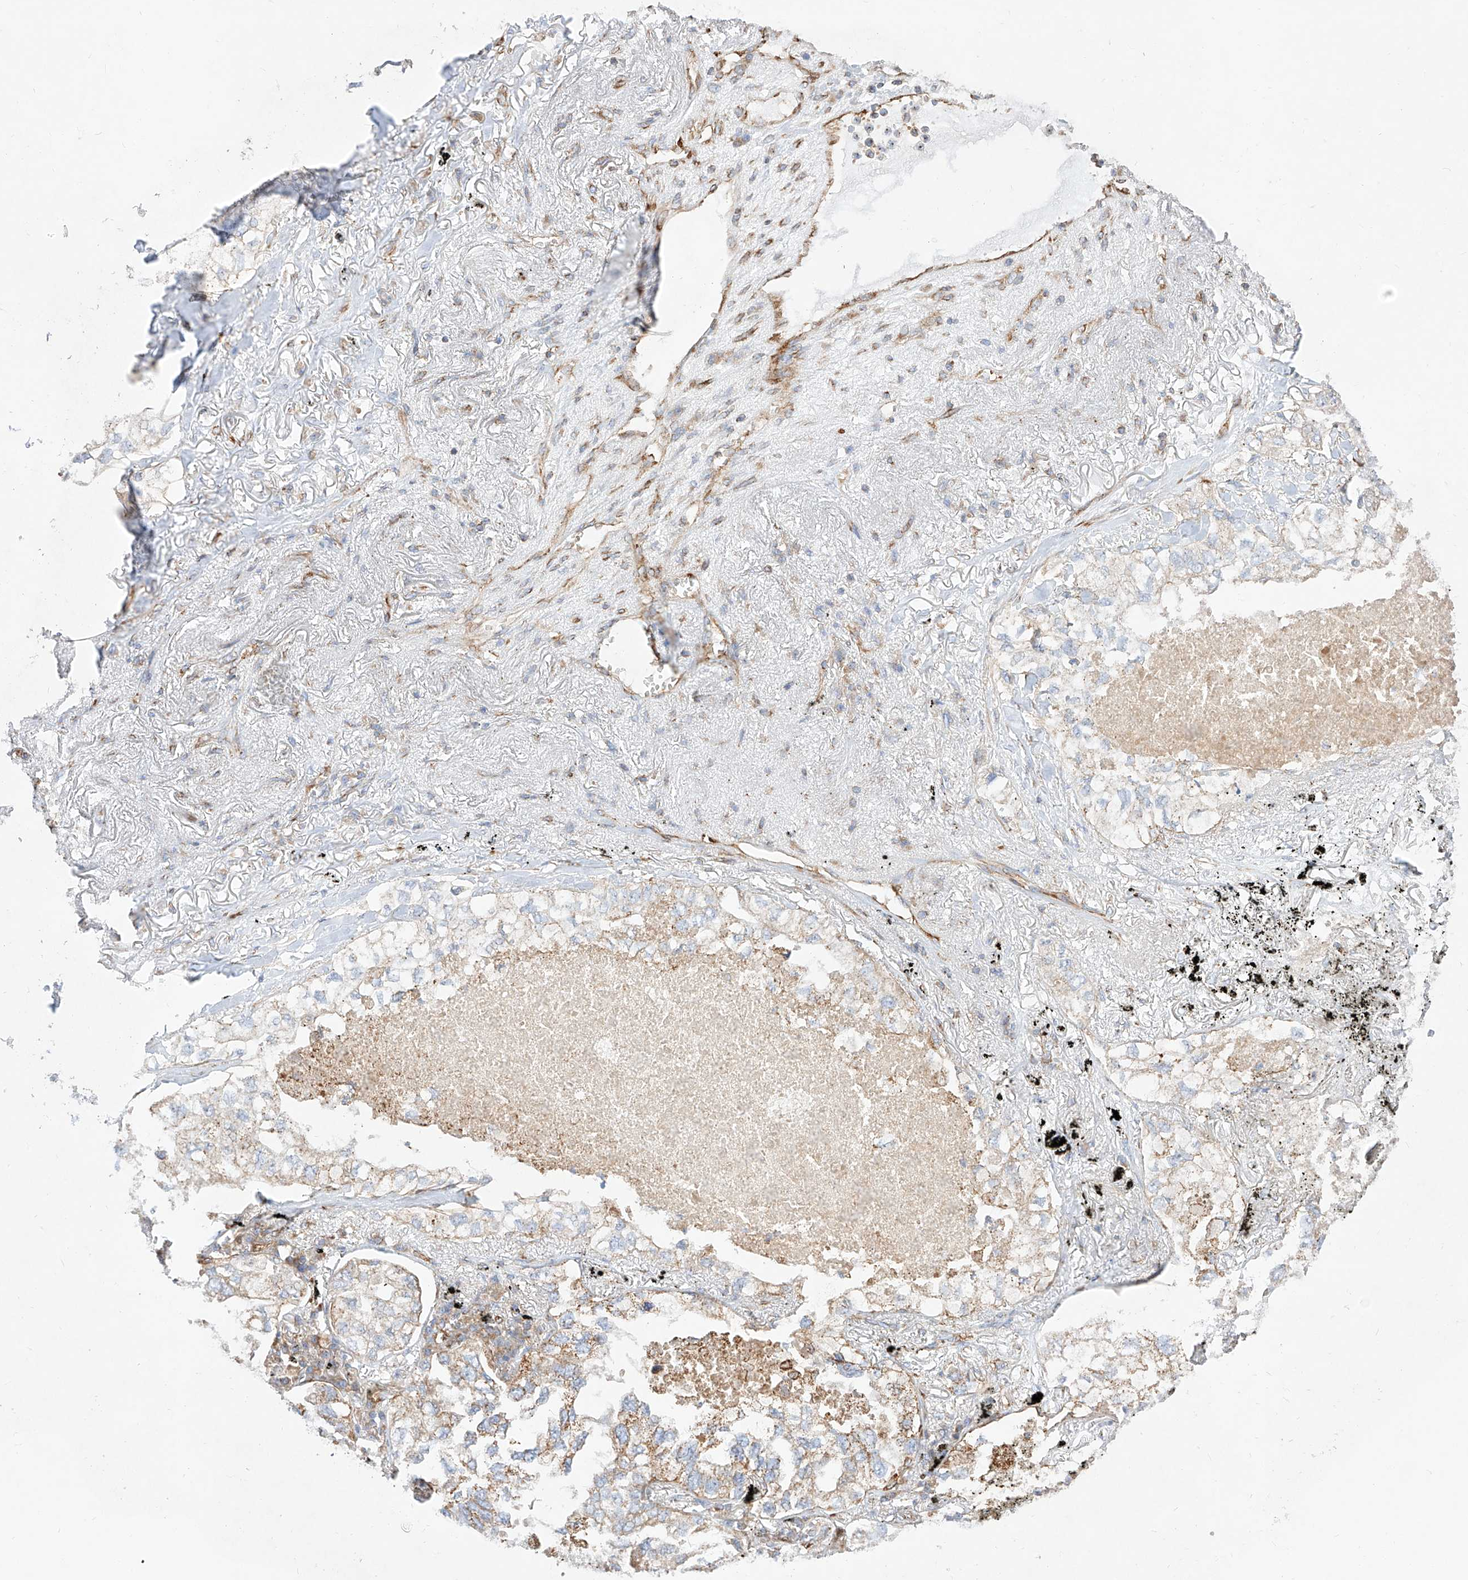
{"staining": {"intensity": "moderate", "quantity": "<25%", "location": "cytoplasmic/membranous"}, "tissue": "lung cancer", "cell_type": "Tumor cells", "image_type": "cancer", "snomed": [{"axis": "morphology", "description": "Adenocarcinoma, NOS"}, {"axis": "topography", "description": "Lung"}], "caption": "Lung cancer (adenocarcinoma) stained for a protein (brown) exhibits moderate cytoplasmic/membranous positive positivity in about <25% of tumor cells.", "gene": "CSGALNACT2", "patient": {"sex": "male", "age": 65}}